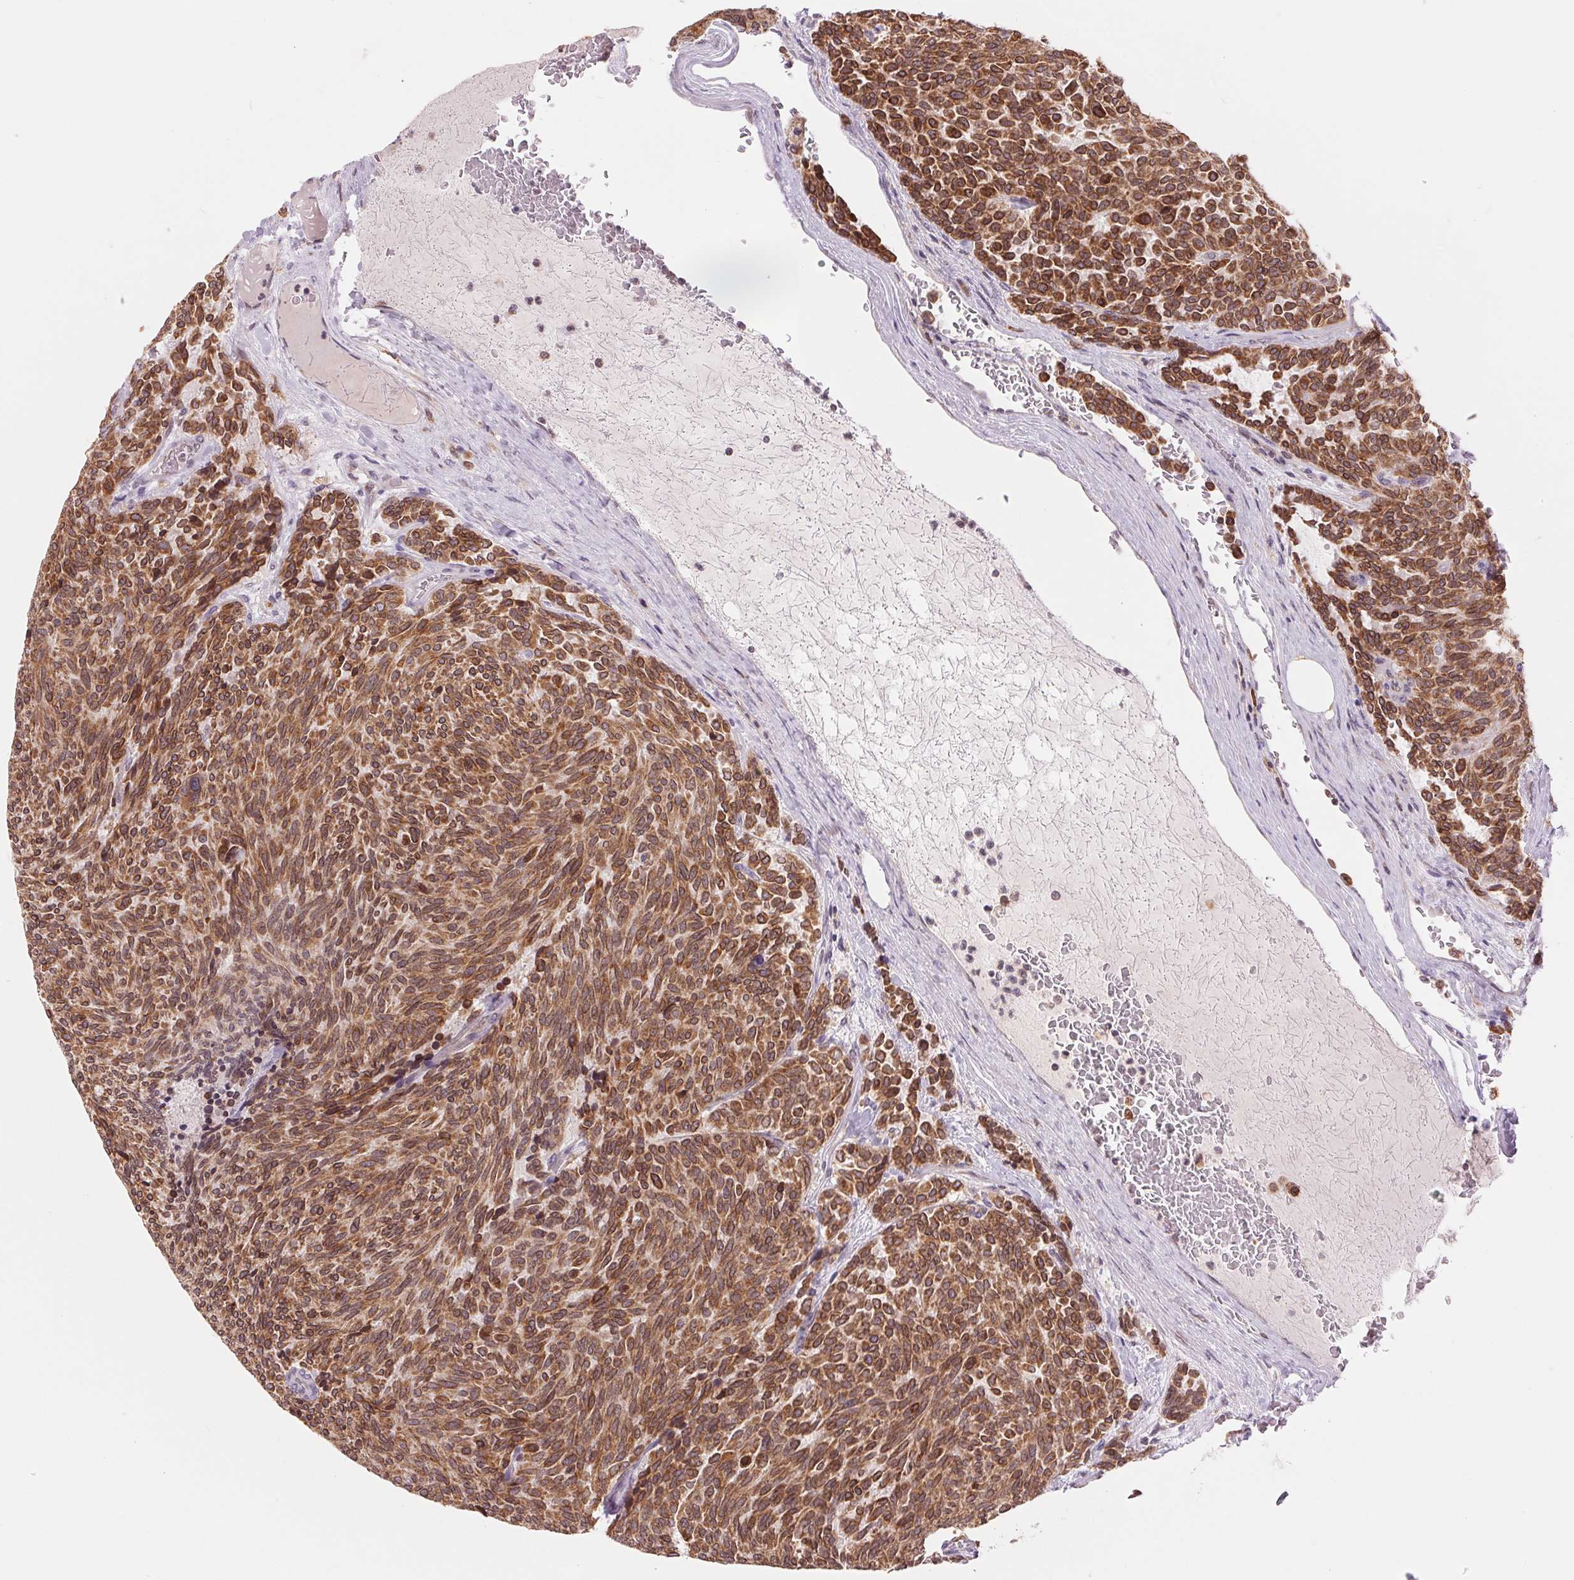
{"staining": {"intensity": "moderate", "quantity": ">75%", "location": "cytoplasmic/membranous"}, "tissue": "carcinoid", "cell_type": "Tumor cells", "image_type": "cancer", "snomed": [{"axis": "morphology", "description": "Carcinoid, malignant, NOS"}, {"axis": "topography", "description": "Pancreas"}], "caption": "Tumor cells demonstrate medium levels of moderate cytoplasmic/membranous staining in about >75% of cells in malignant carcinoid. The protein is stained brown, and the nuclei are stained in blue (DAB IHC with brightfield microscopy, high magnification).", "gene": "TECR", "patient": {"sex": "female", "age": 54}}